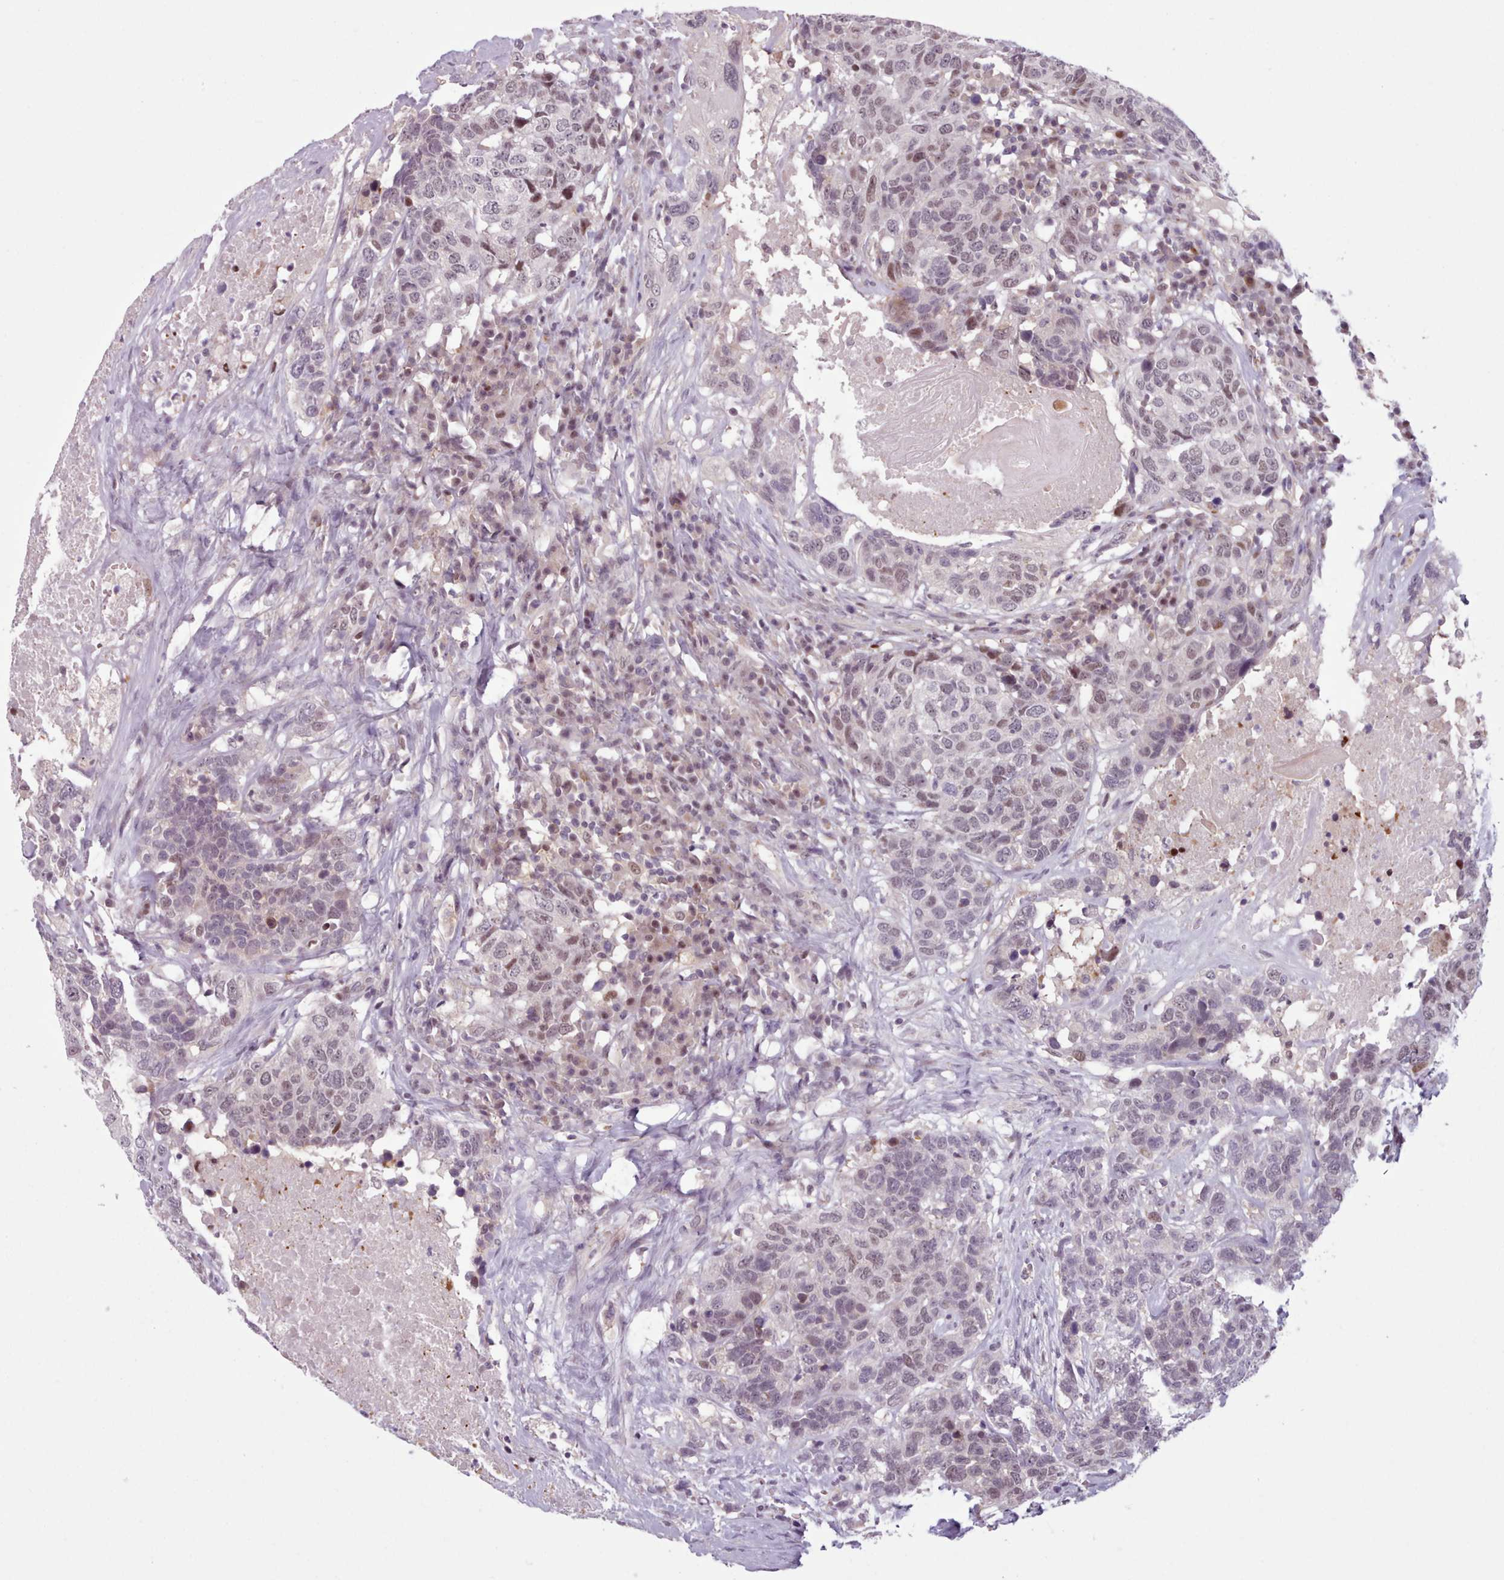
{"staining": {"intensity": "moderate", "quantity": "<25%", "location": "nuclear"}, "tissue": "head and neck cancer", "cell_type": "Tumor cells", "image_type": "cancer", "snomed": [{"axis": "morphology", "description": "Squamous cell carcinoma, NOS"}, {"axis": "topography", "description": "Head-Neck"}], "caption": "Head and neck cancer (squamous cell carcinoma) stained for a protein shows moderate nuclear positivity in tumor cells. (IHC, brightfield microscopy, high magnification).", "gene": "KBTBD7", "patient": {"sex": "male", "age": 66}}